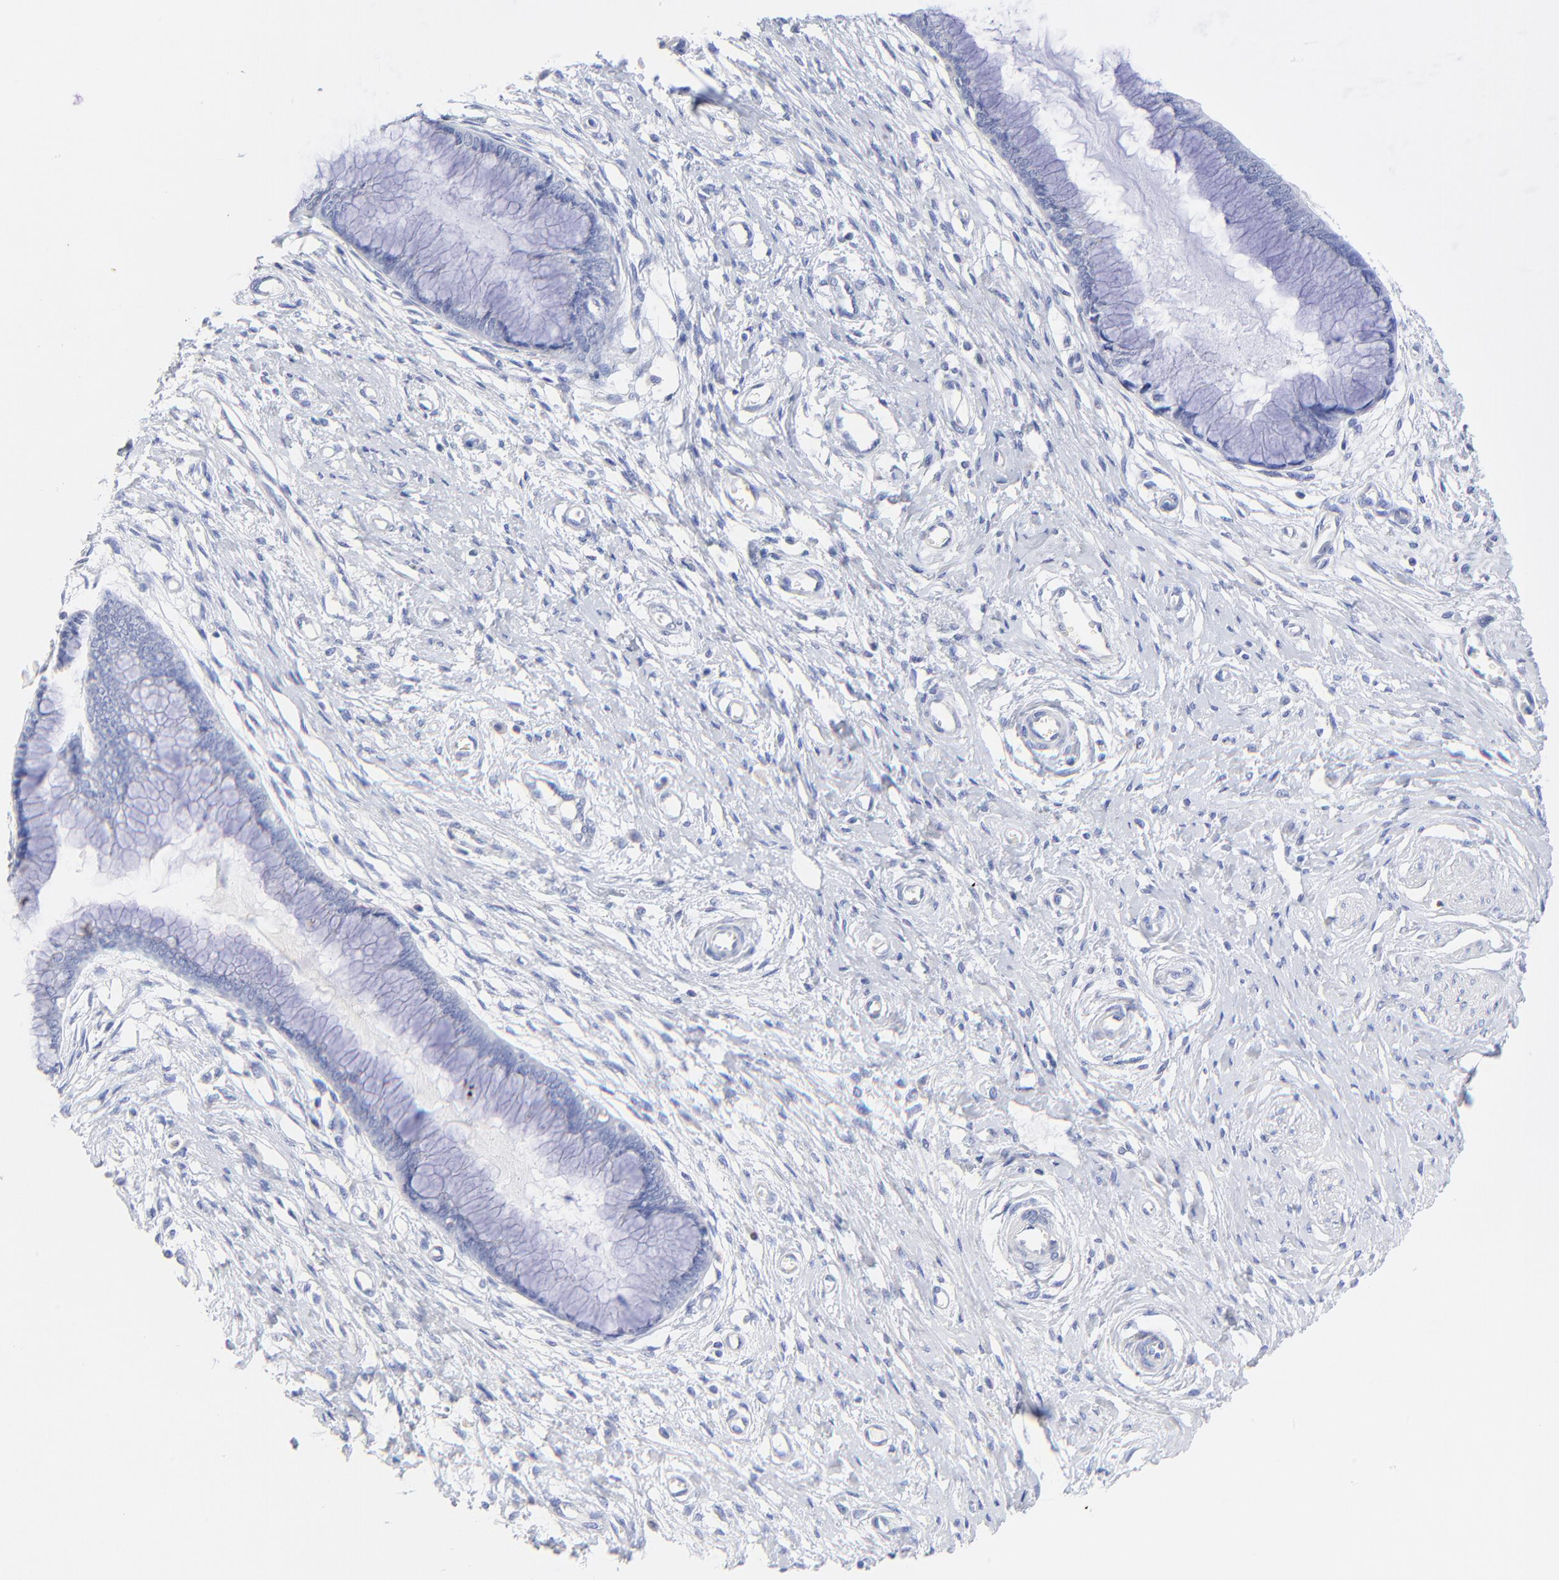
{"staining": {"intensity": "negative", "quantity": "none", "location": "none"}, "tissue": "cervix", "cell_type": "Glandular cells", "image_type": "normal", "snomed": [{"axis": "morphology", "description": "Normal tissue, NOS"}, {"axis": "topography", "description": "Cervix"}], "caption": "DAB immunohistochemical staining of benign cervix displays no significant expression in glandular cells.", "gene": "SULT4A1", "patient": {"sex": "female", "age": 55}}